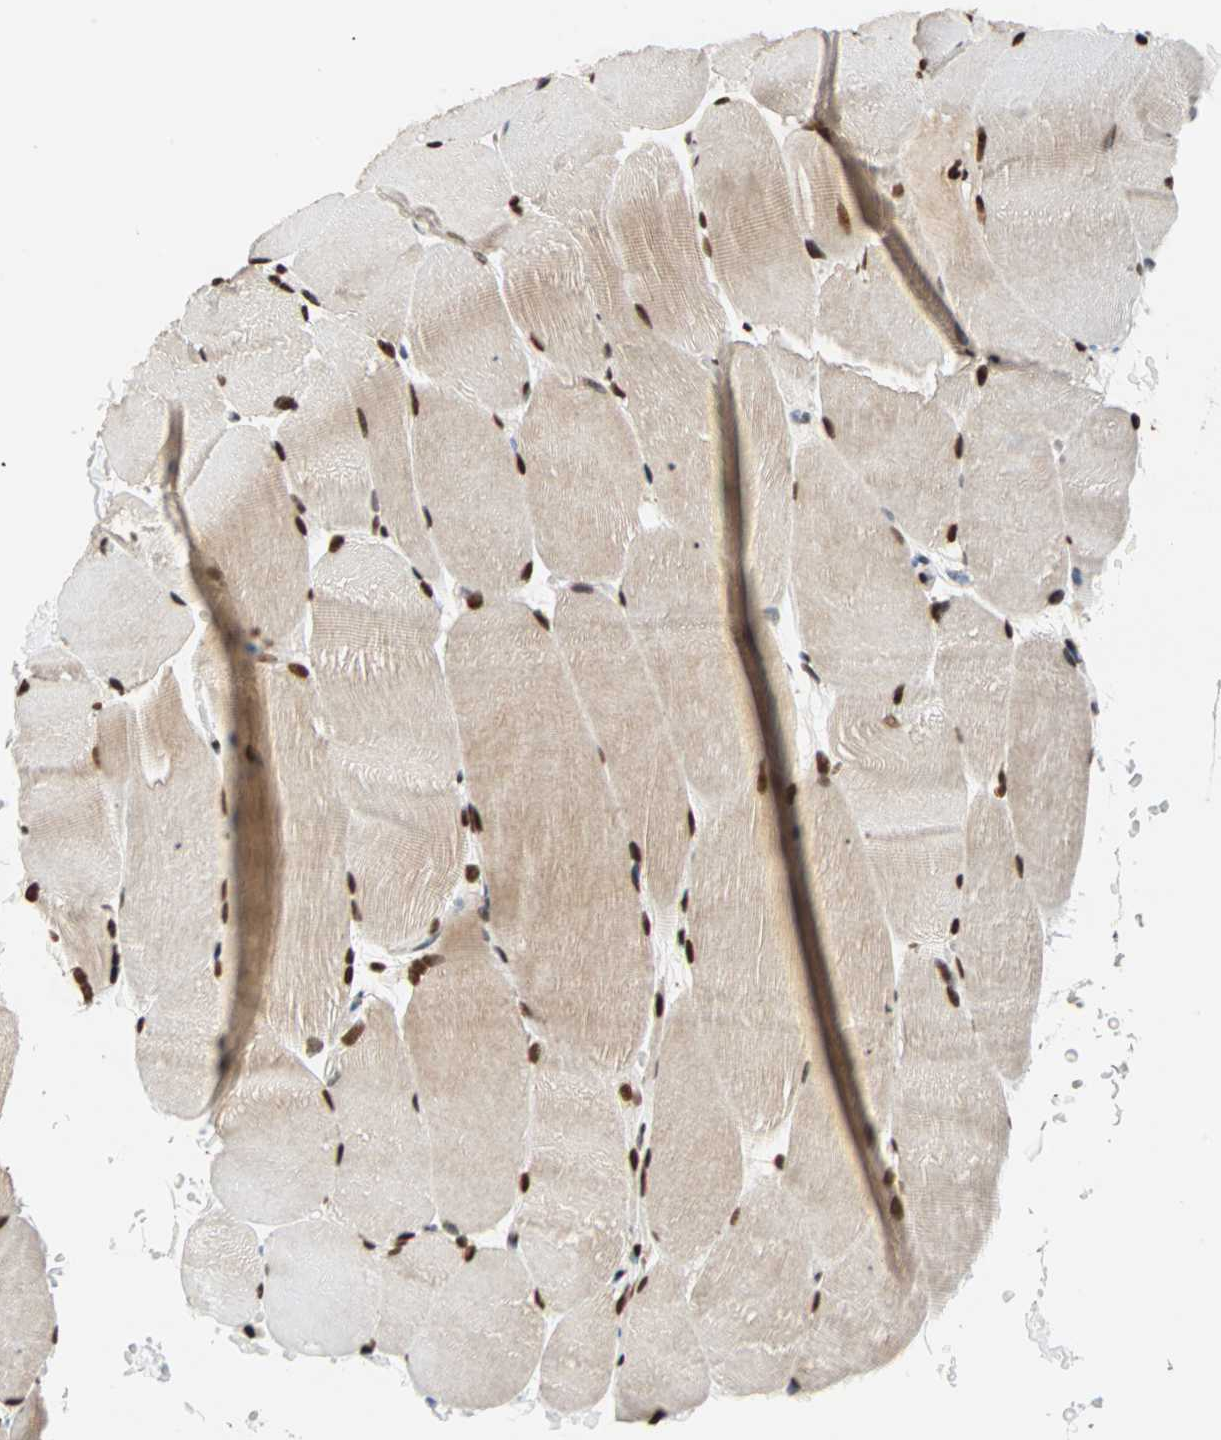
{"staining": {"intensity": "strong", "quantity": ">75%", "location": "nuclear"}, "tissue": "skeletal muscle", "cell_type": "Myocytes", "image_type": "normal", "snomed": [{"axis": "morphology", "description": "Normal tissue, NOS"}, {"axis": "topography", "description": "Skeletal muscle"}, {"axis": "topography", "description": "Parathyroid gland"}], "caption": "Normal skeletal muscle displays strong nuclear expression in approximately >75% of myocytes, visualized by immunohistochemistry.", "gene": "ILF2", "patient": {"sex": "female", "age": 37}}